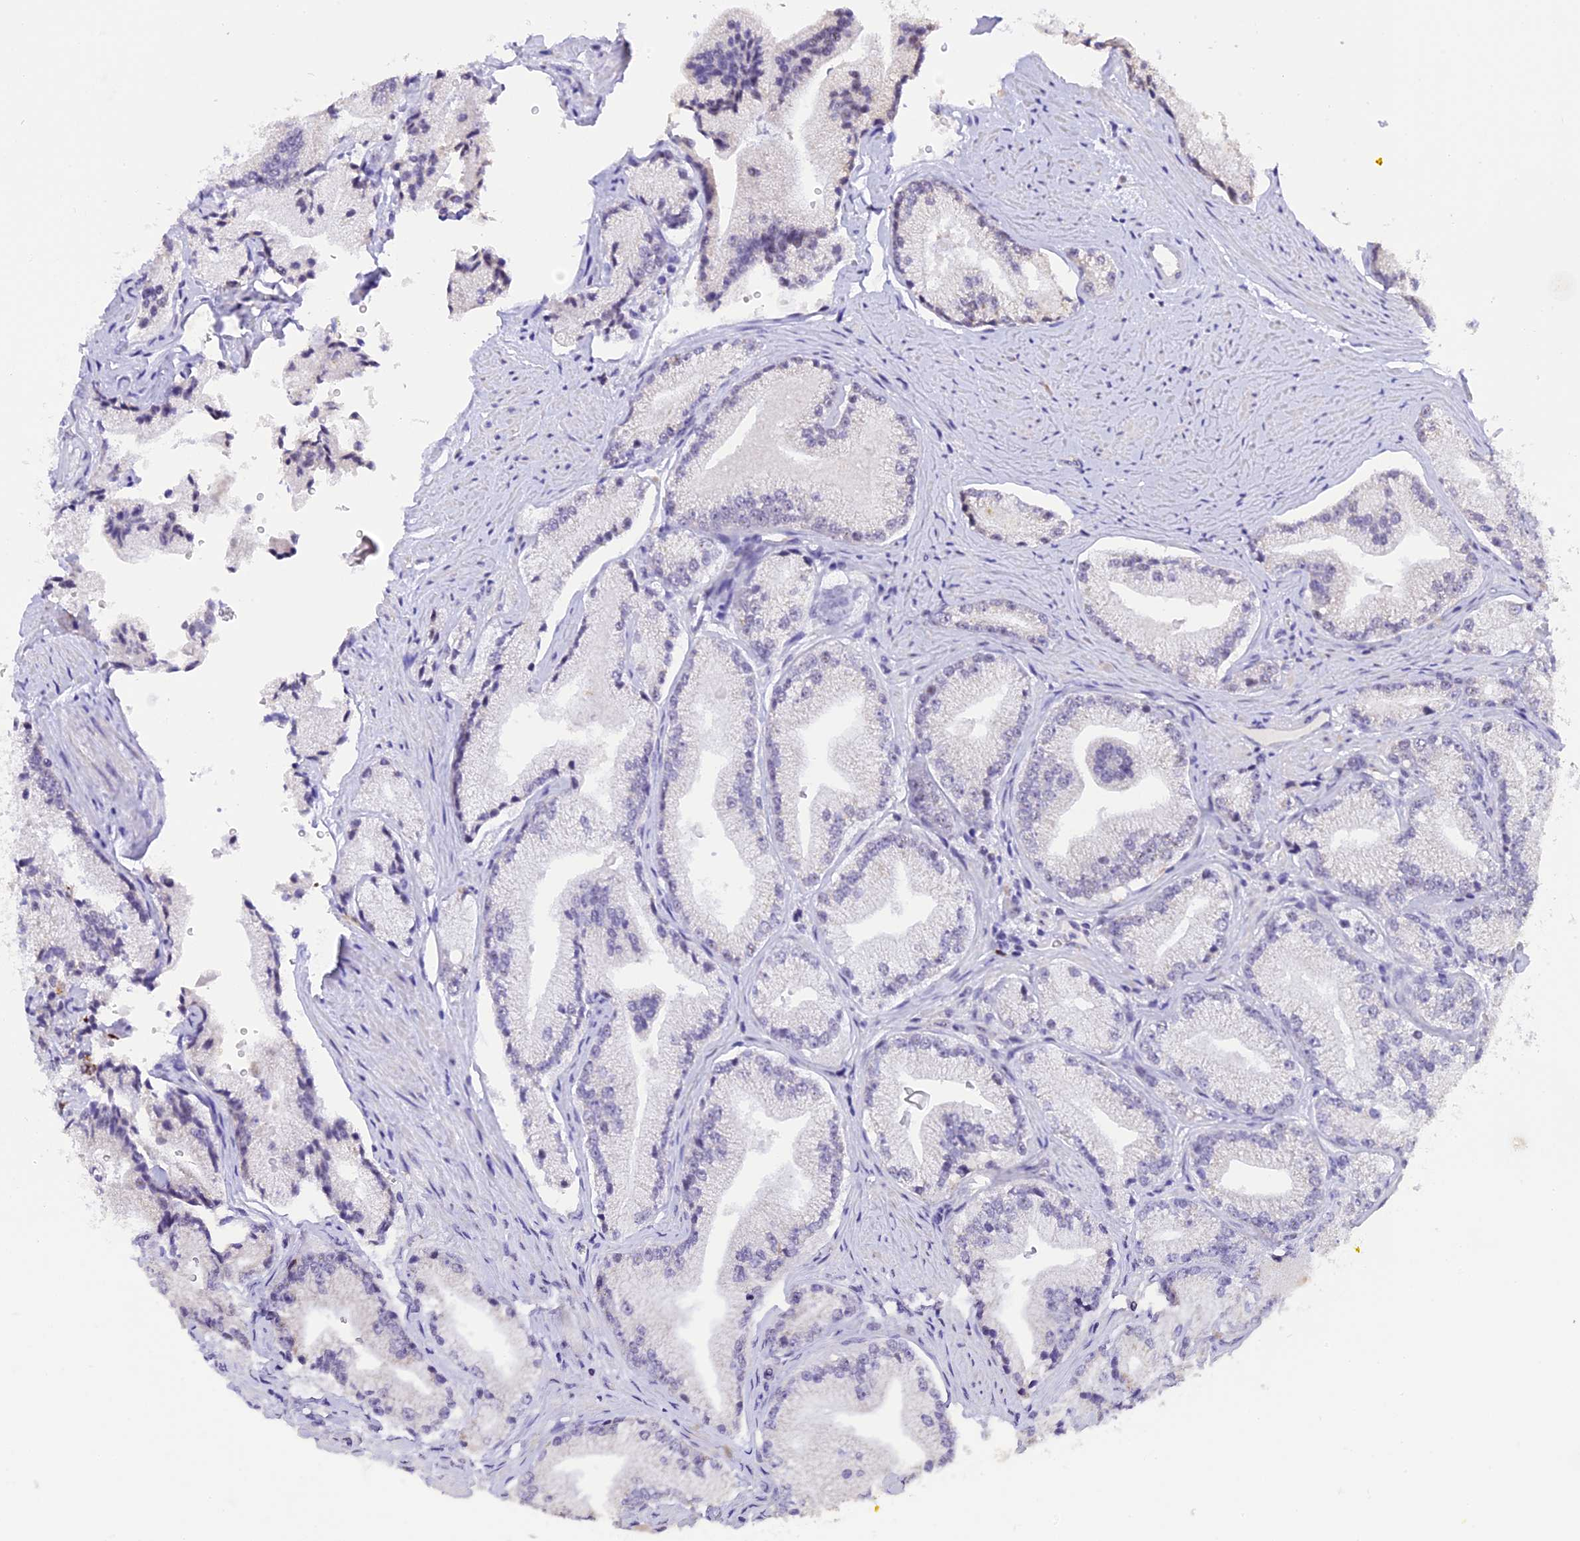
{"staining": {"intensity": "negative", "quantity": "none", "location": "none"}, "tissue": "prostate cancer", "cell_type": "Tumor cells", "image_type": "cancer", "snomed": [{"axis": "morphology", "description": "Adenocarcinoma, High grade"}, {"axis": "topography", "description": "Prostate"}], "caption": "DAB (3,3'-diaminobenzidine) immunohistochemical staining of prostate cancer (high-grade adenocarcinoma) reveals no significant expression in tumor cells.", "gene": "AHSP", "patient": {"sex": "male", "age": 67}}